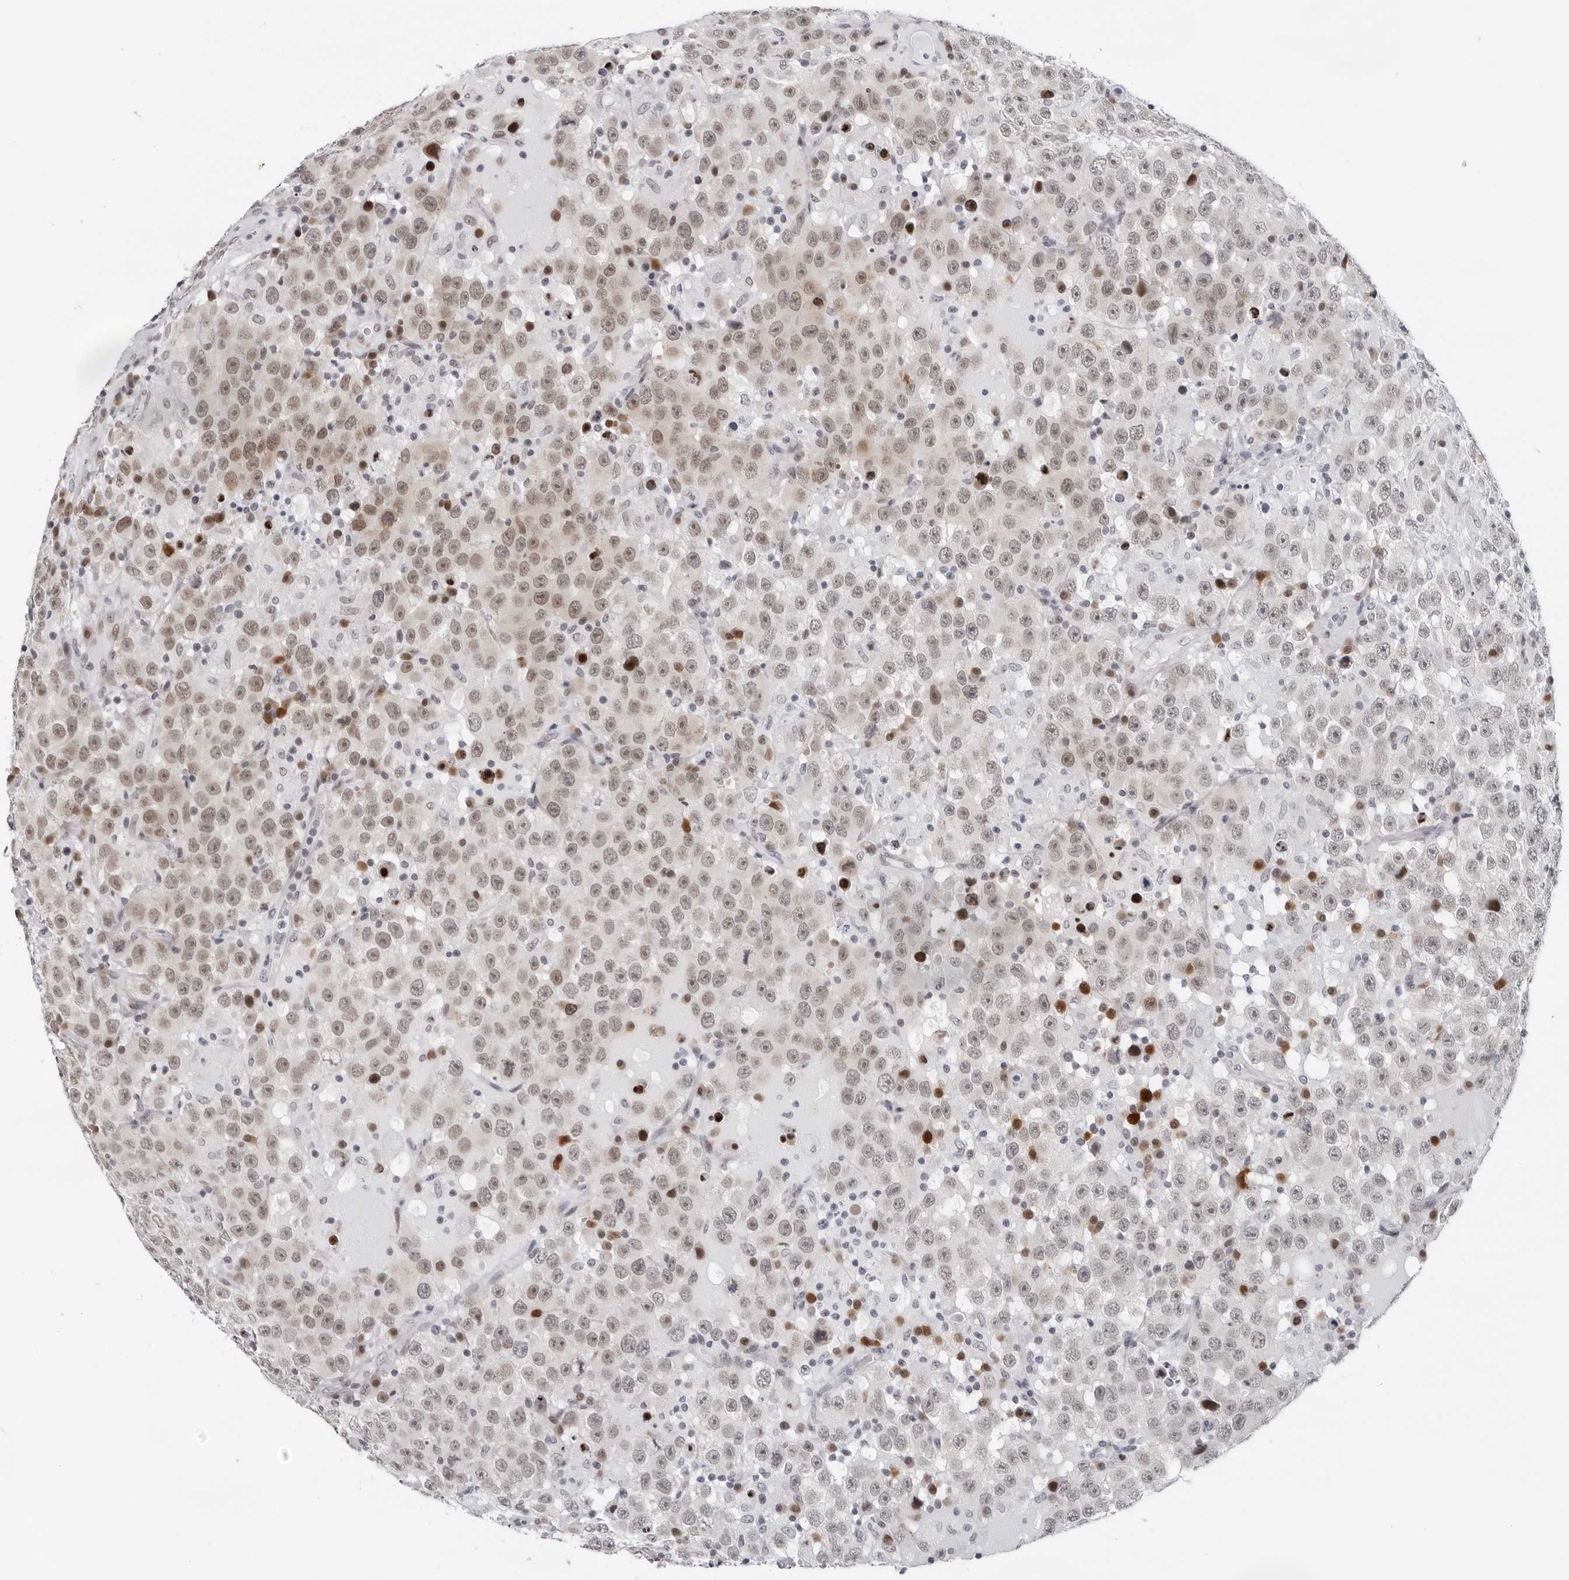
{"staining": {"intensity": "weak", "quantity": "25%-75%", "location": "nuclear"}, "tissue": "testis cancer", "cell_type": "Tumor cells", "image_type": "cancer", "snomed": [{"axis": "morphology", "description": "Seminoma, NOS"}, {"axis": "topography", "description": "Testis"}], "caption": "Human testis seminoma stained for a protein (brown) exhibits weak nuclear positive staining in approximately 25%-75% of tumor cells.", "gene": "PPP1R42", "patient": {"sex": "male", "age": 41}}